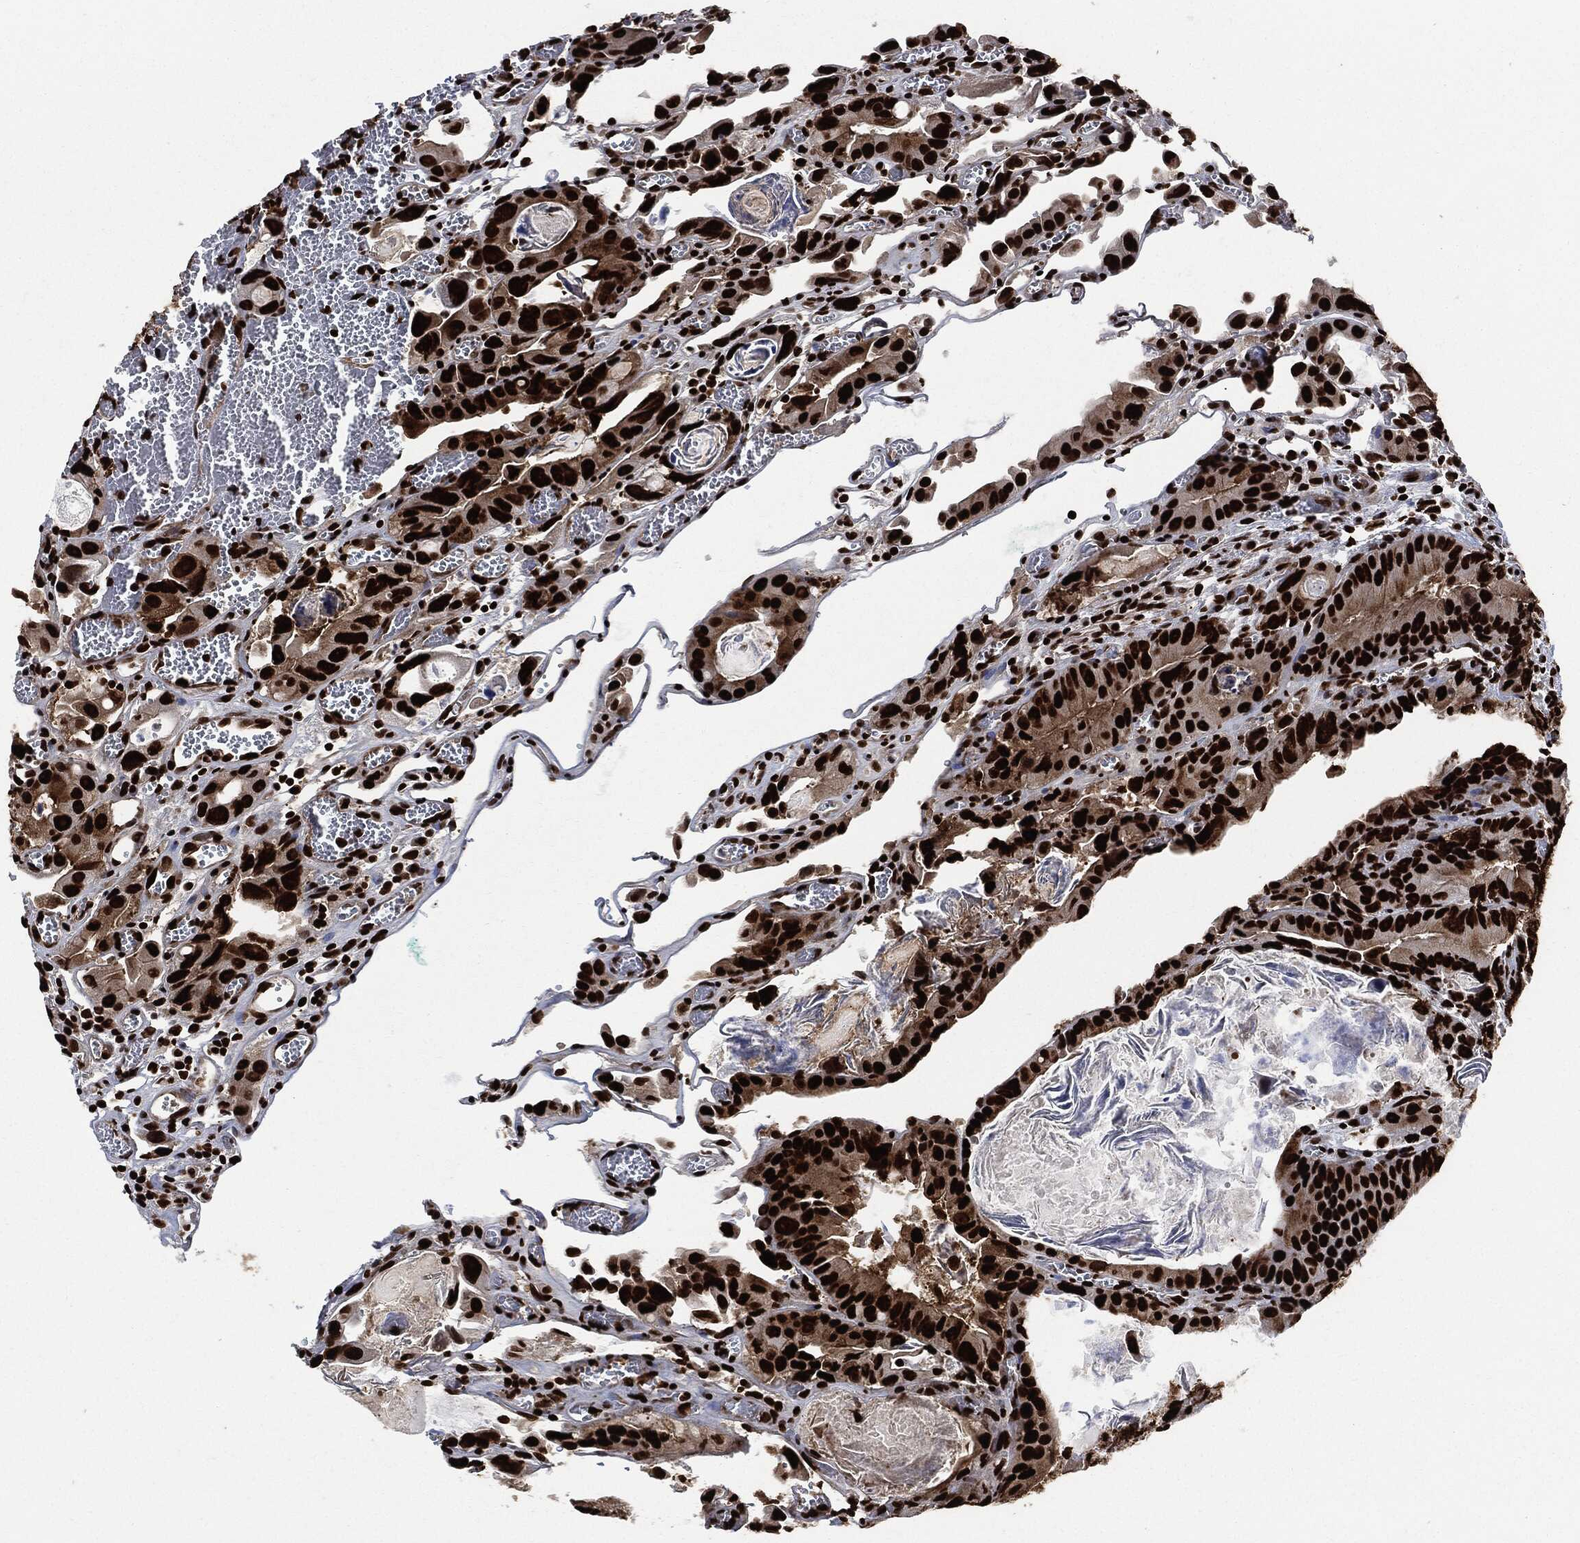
{"staining": {"intensity": "strong", "quantity": ">75%", "location": "nuclear"}, "tissue": "colorectal cancer", "cell_type": "Tumor cells", "image_type": "cancer", "snomed": [{"axis": "morphology", "description": "Adenocarcinoma, NOS"}, {"axis": "topography", "description": "Rectum"}], "caption": "Strong nuclear positivity for a protein is seen in approximately >75% of tumor cells of colorectal cancer using immunohistochemistry (IHC).", "gene": "RECQL", "patient": {"sex": "male", "age": 64}}